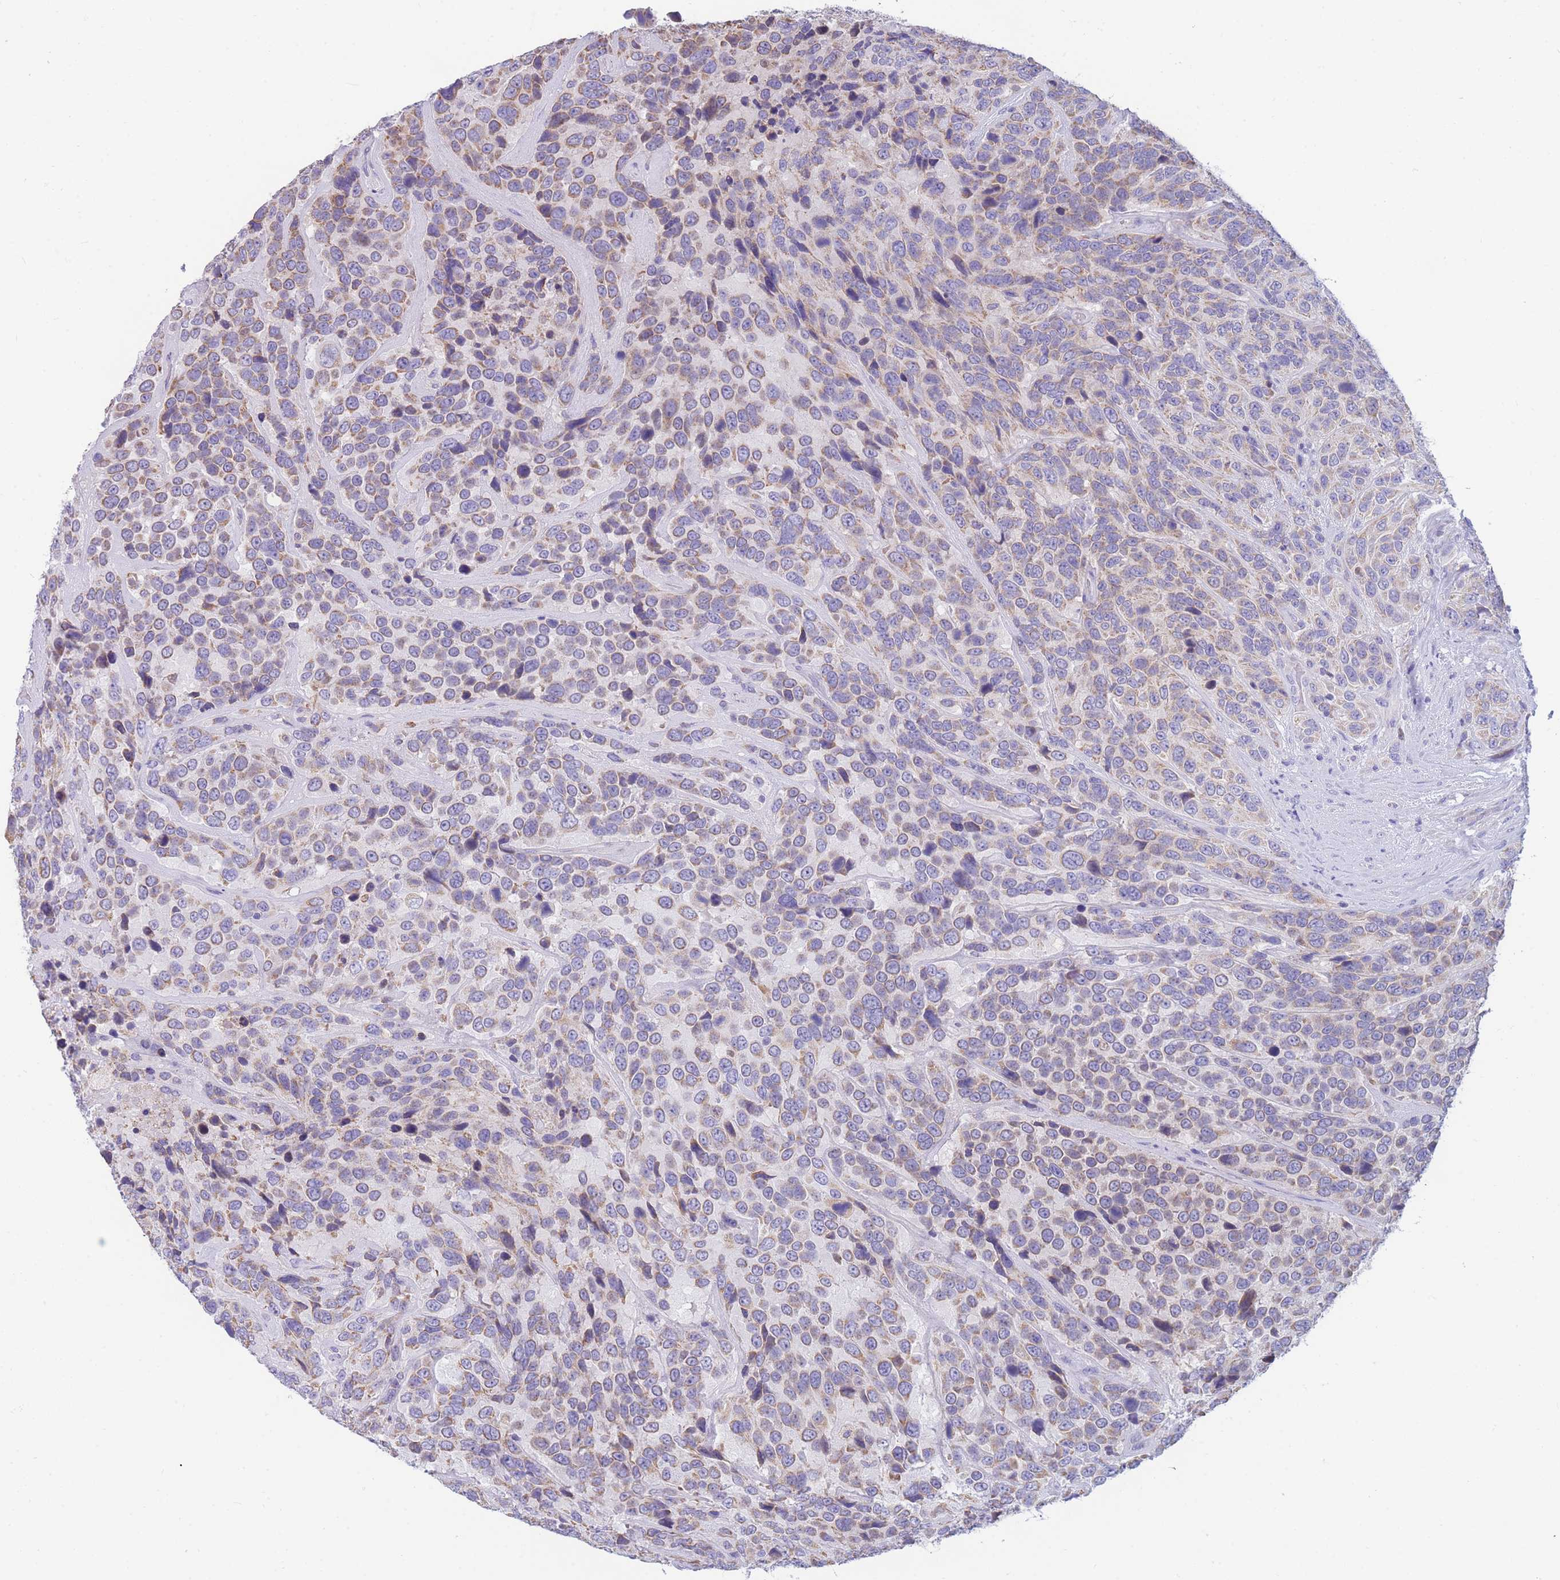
{"staining": {"intensity": "weak", "quantity": ">75%", "location": "cytoplasmic/membranous"}, "tissue": "urothelial cancer", "cell_type": "Tumor cells", "image_type": "cancer", "snomed": [{"axis": "morphology", "description": "Urothelial carcinoma, High grade"}, {"axis": "topography", "description": "Urinary bladder"}], "caption": "Immunohistochemical staining of human urothelial carcinoma (high-grade) reveals low levels of weak cytoplasmic/membranous positivity in about >75% of tumor cells.", "gene": "DHRS11", "patient": {"sex": "female", "age": 70}}